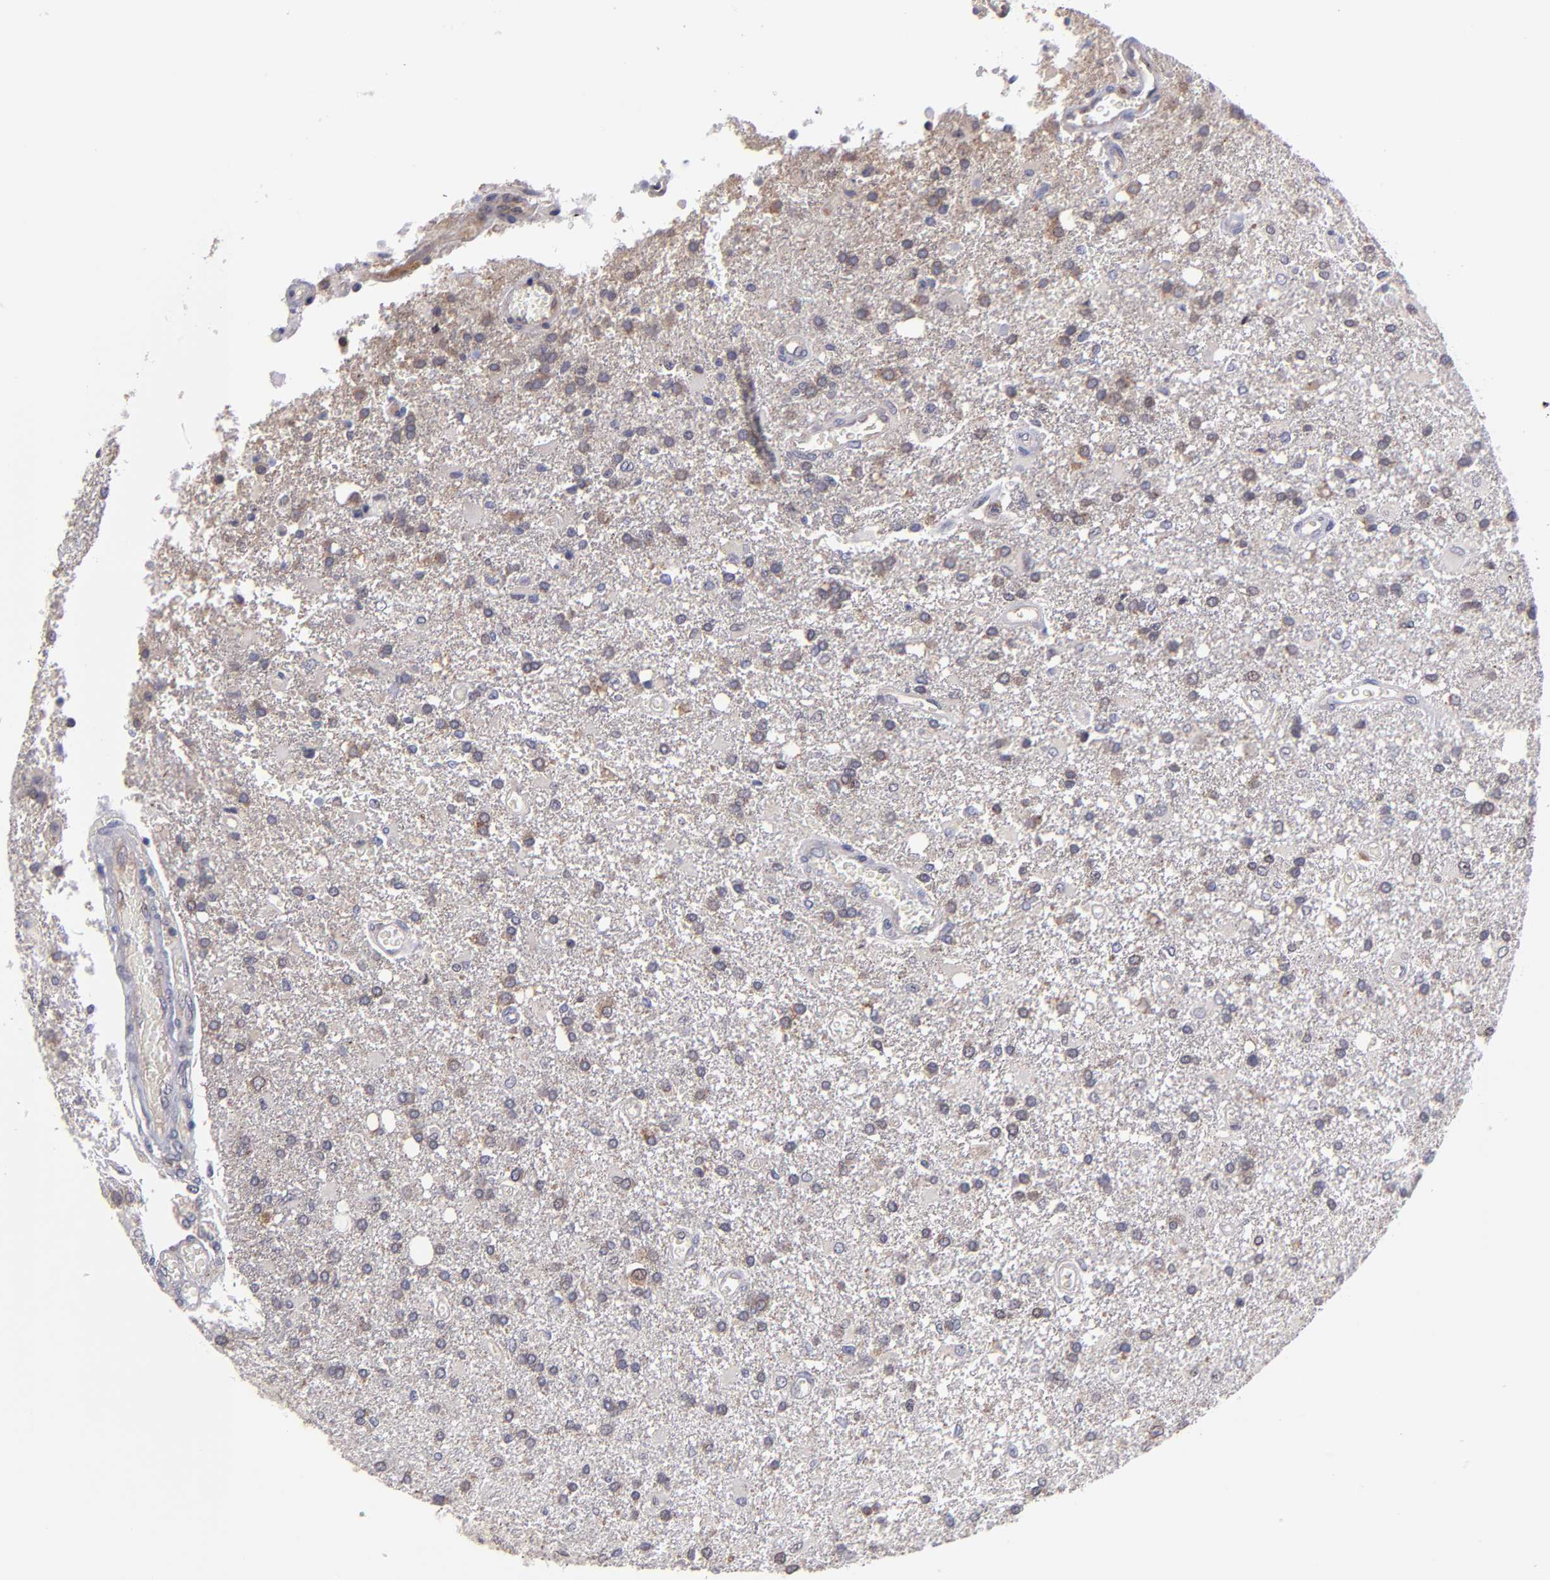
{"staining": {"intensity": "weak", "quantity": "25%-75%", "location": "cytoplasmic/membranous"}, "tissue": "glioma", "cell_type": "Tumor cells", "image_type": "cancer", "snomed": [{"axis": "morphology", "description": "Glioma, malignant, High grade"}, {"axis": "topography", "description": "Cerebral cortex"}], "caption": "Immunohistochemical staining of glioma exhibits weak cytoplasmic/membranous protein positivity in about 25%-75% of tumor cells.", "gene": "EIF3L", "patient": {"sex": "male", "age": 79}}